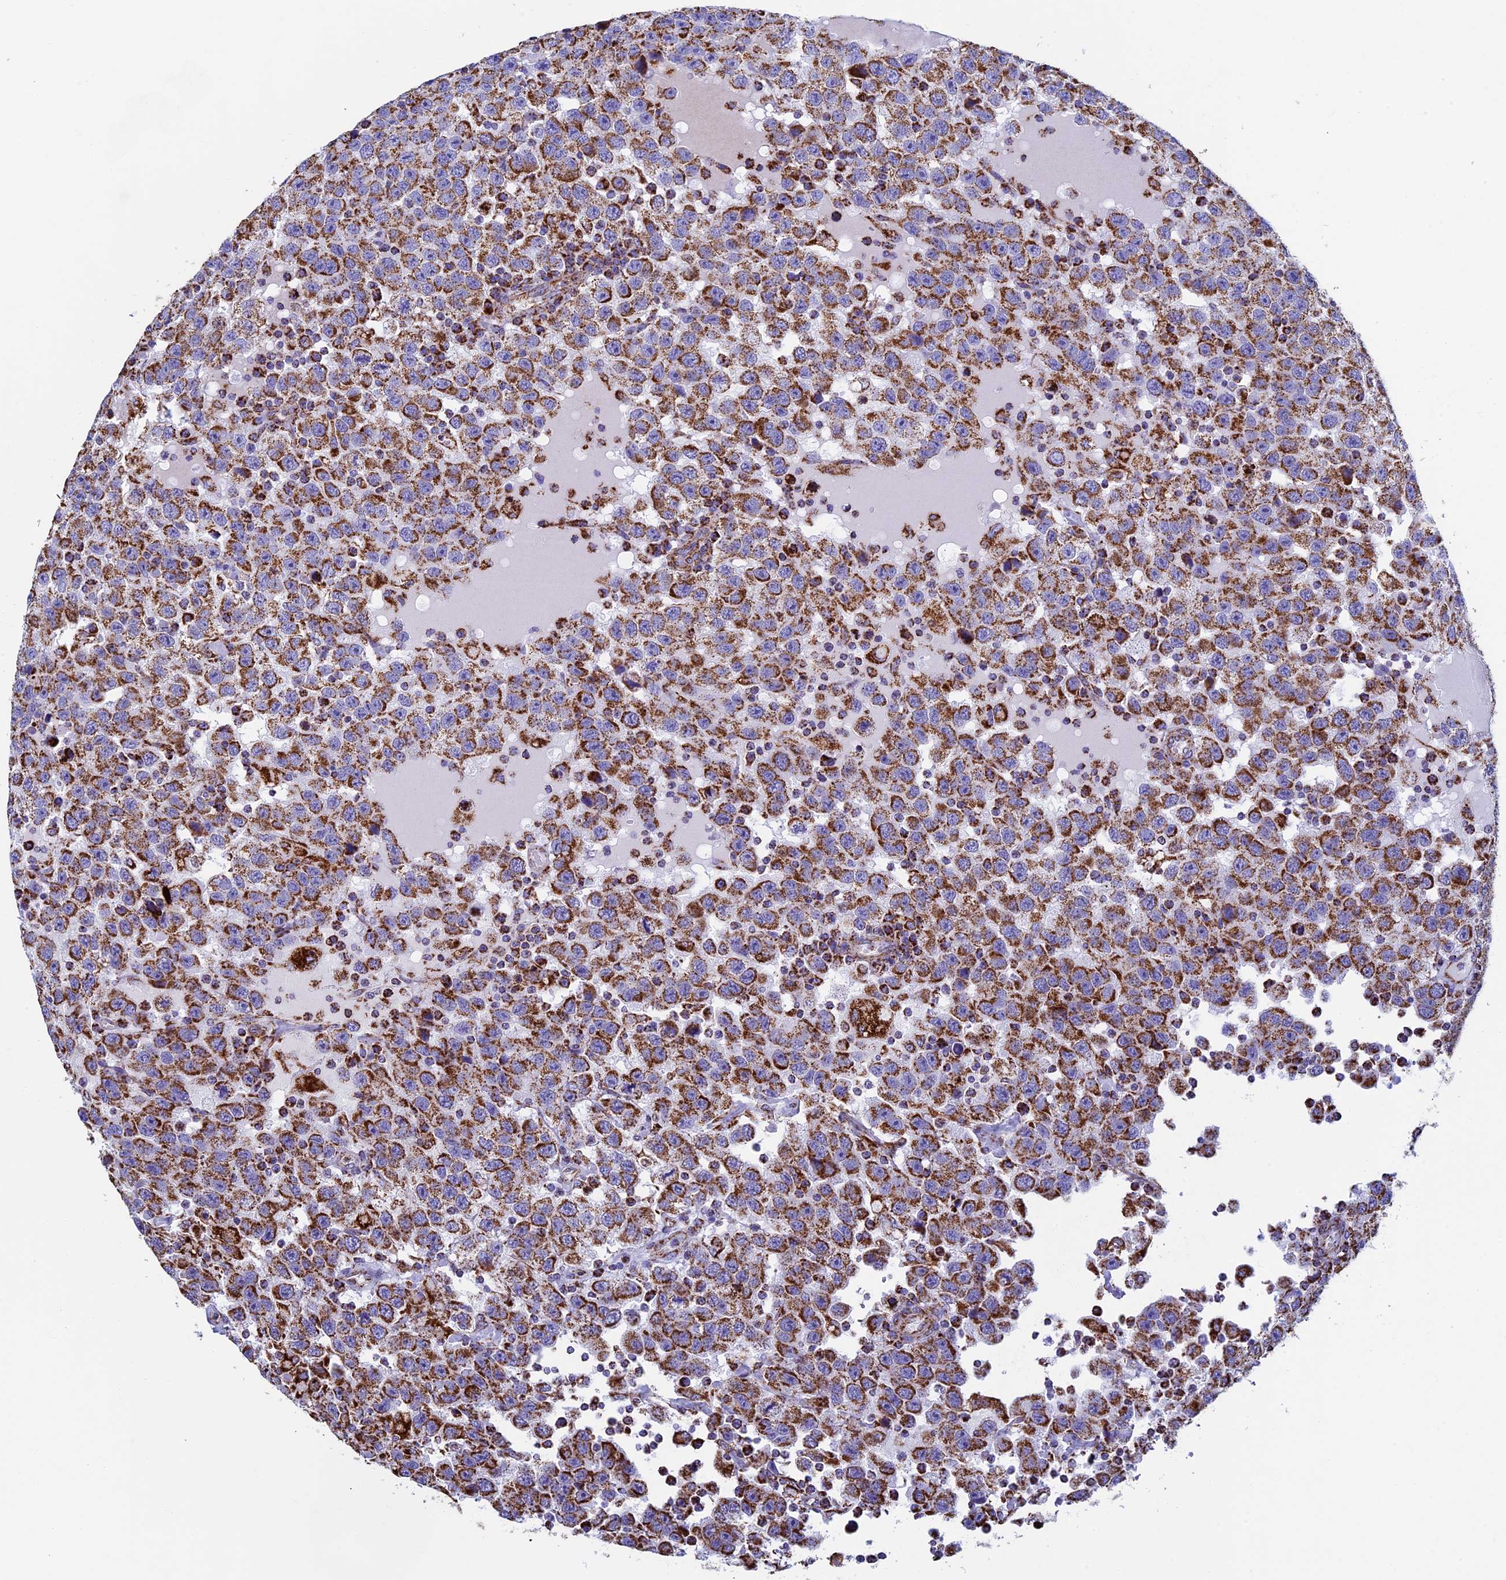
{"staining": {"intensity": "strong", "quantity": ">75%", "location": "cytoplasmic/membranous"}, "tissue": "testis cancer", "cell_type": "Tumor cells", "image_type": "cancer", "snomed": [{"axis": "morphology", "description": "Seminoma, NOS"}, {"axis": "topography", "description": "Testis"}], "caption": "About >75% of tumor cells in testis cancer display strong cytoplasmic/membranous protein staining as visualized by brown immunohistochemical staining.", "gene": "UQCRFS1", "patient": {"sex": "male", "age": 41}}